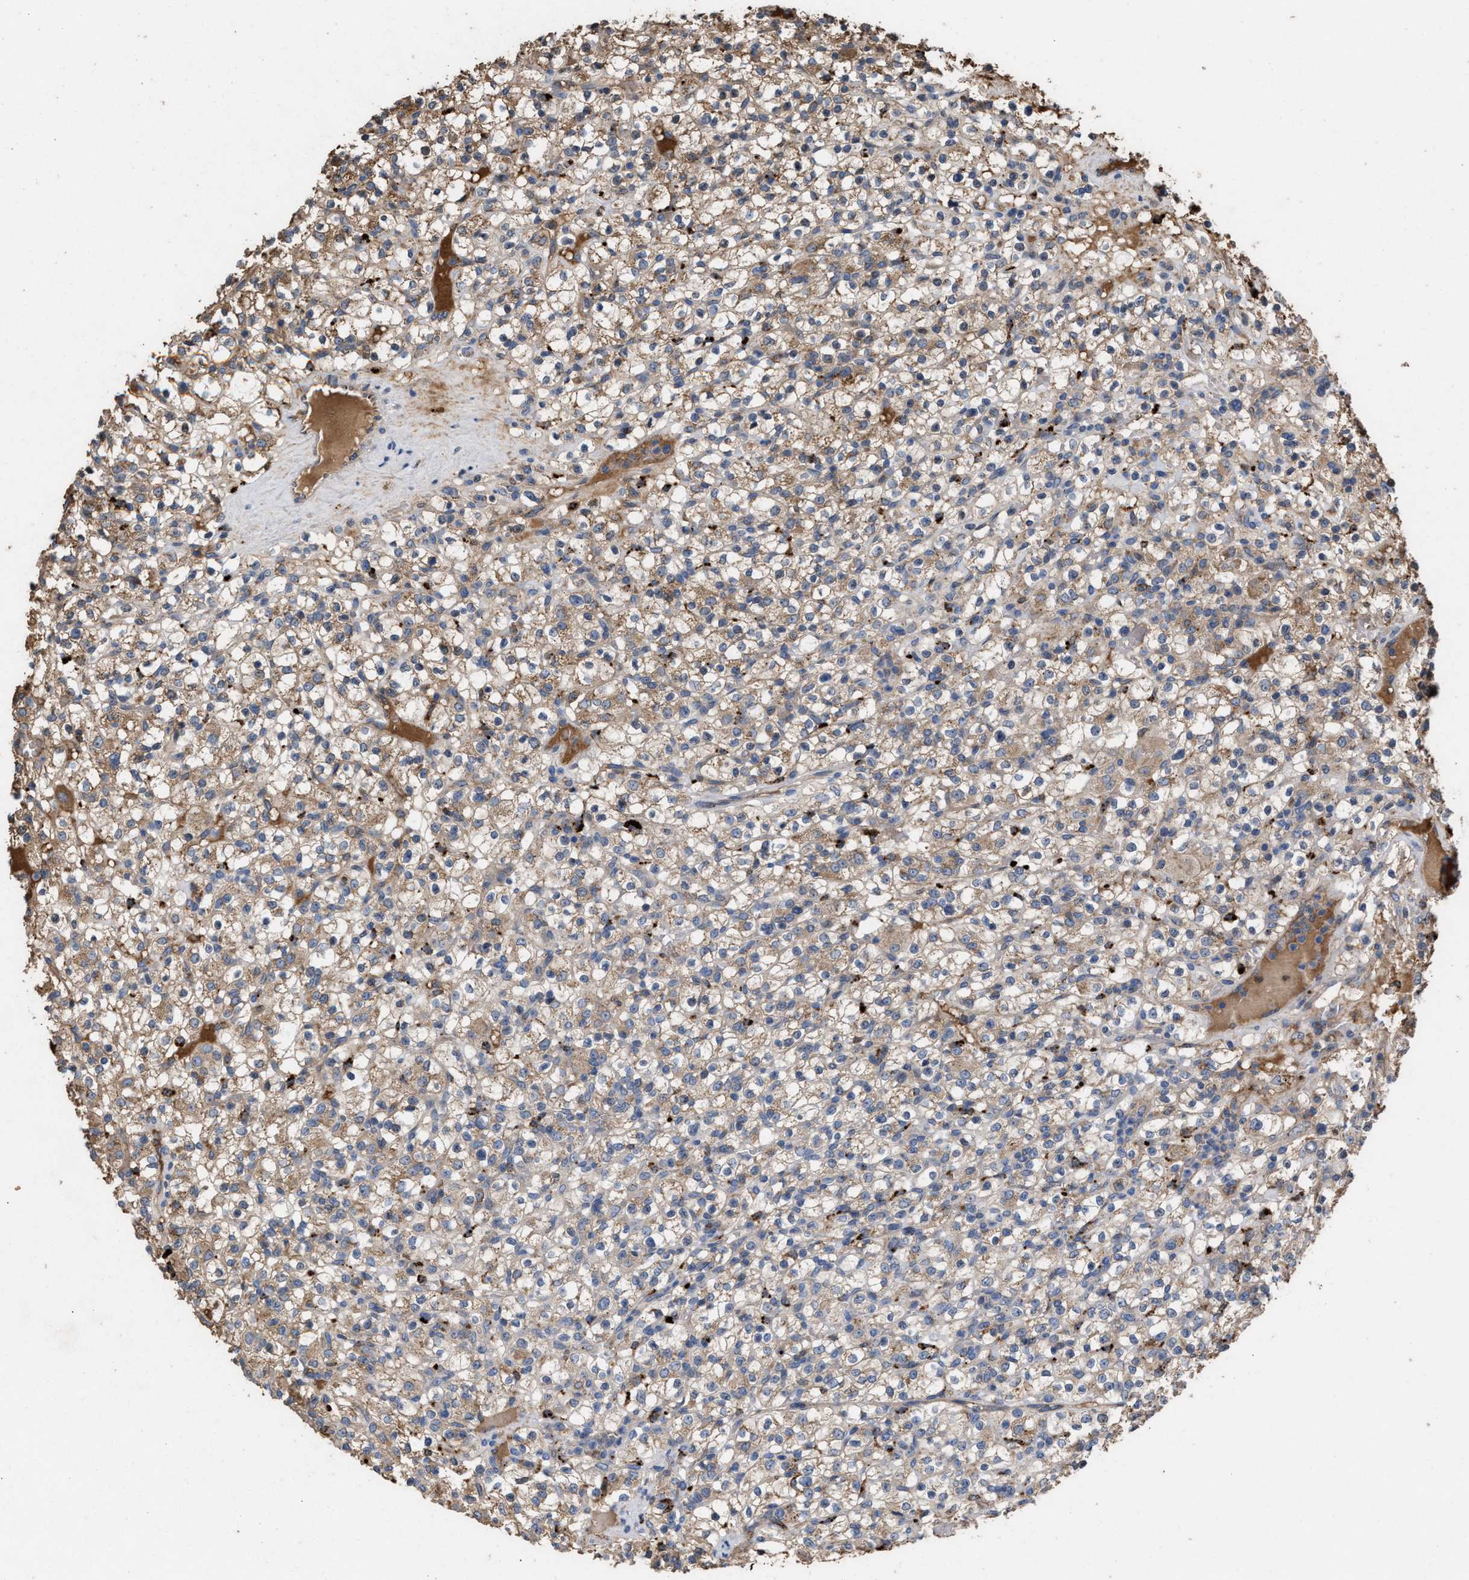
{"staining": {"intensity": "weak", "quantity": ">75%", "location": "cytoplasmic/membranous"}, "tissue": "renal cancer", "cell_type": "Tumor cells", "image_type": "cancer", "snomed": [{"axis": "morphology", "description": "Normal tissue, NOS"}, {"axis": "morphology", "description": "Adenocarcinoma, NOS"}, {"axis": "topography", "description": "Kidney"}], "caption": "Tumor cells reveal low levels of weak cytoplasmic/membranous staining in approximately >75% of cells in adenocarcinoma (renal). The protein is shown in brown color, while the nuclei are stained blue.", "gene": "ELMO3", "patient": {"sex": "female", "age": 72}}